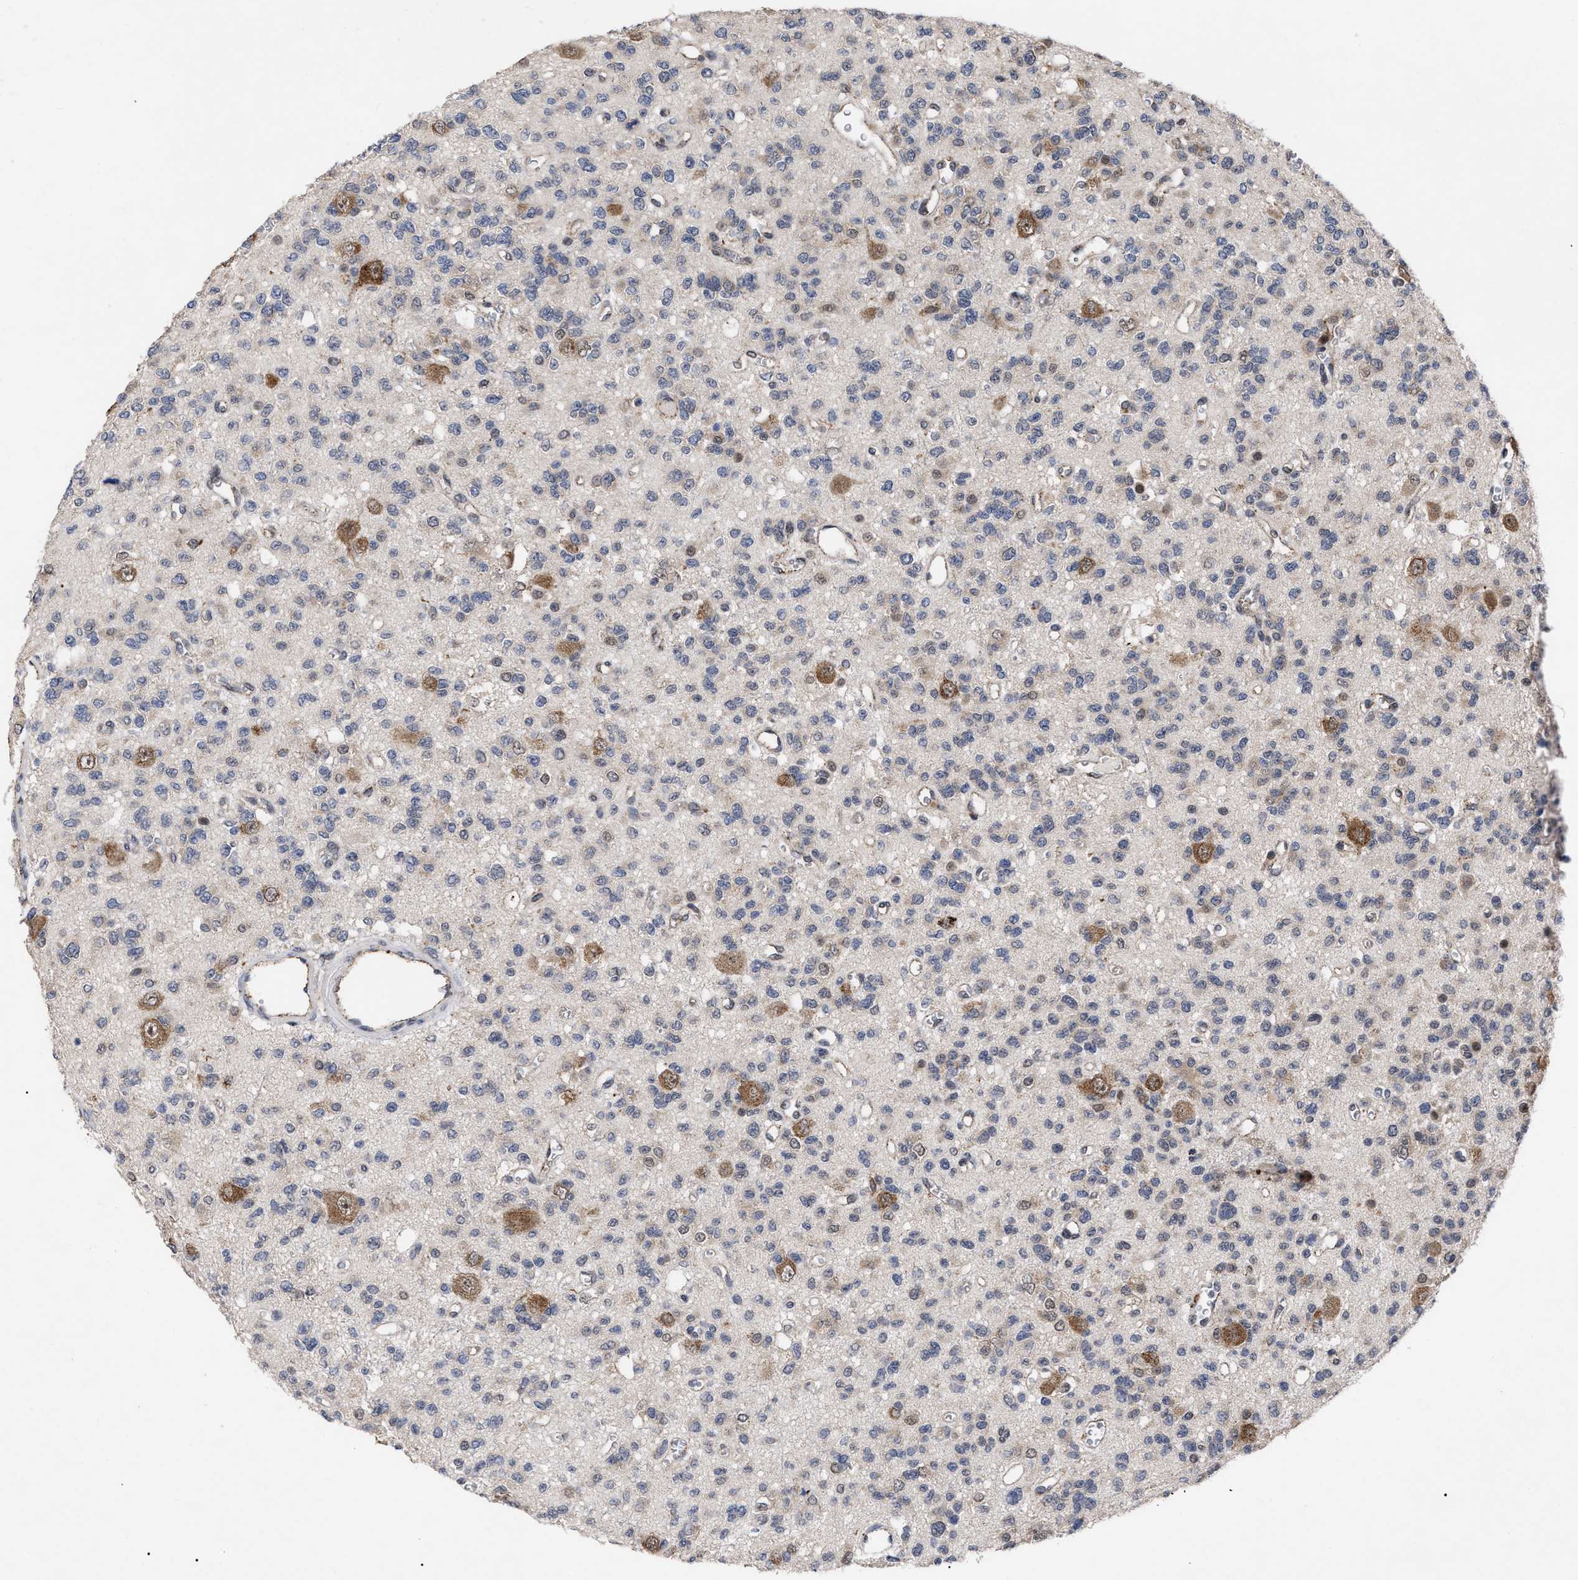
{"staining": {"intensity": "weak", "quantity": "<25%", "location": "nuclear"}, "tissue": "glioma", "cell_type": "Tumor cells", "image_type": "cancer", "snomed": [{"axis": "morphology", "description": "Glioma, malignant, Low grade"}, {"axis": "topography", "description": "Brain"}], "caption": "Immunohistochemistry micrograph of human glioma stained for a protein (brown), which displays no expression in tumor cells. (Brightfield microscopy of DAB (3,3'-diaminobenzidine) IHC at high magnification).", "gene": "UPF1", "patient": {"sex": "male", "age": 38}}